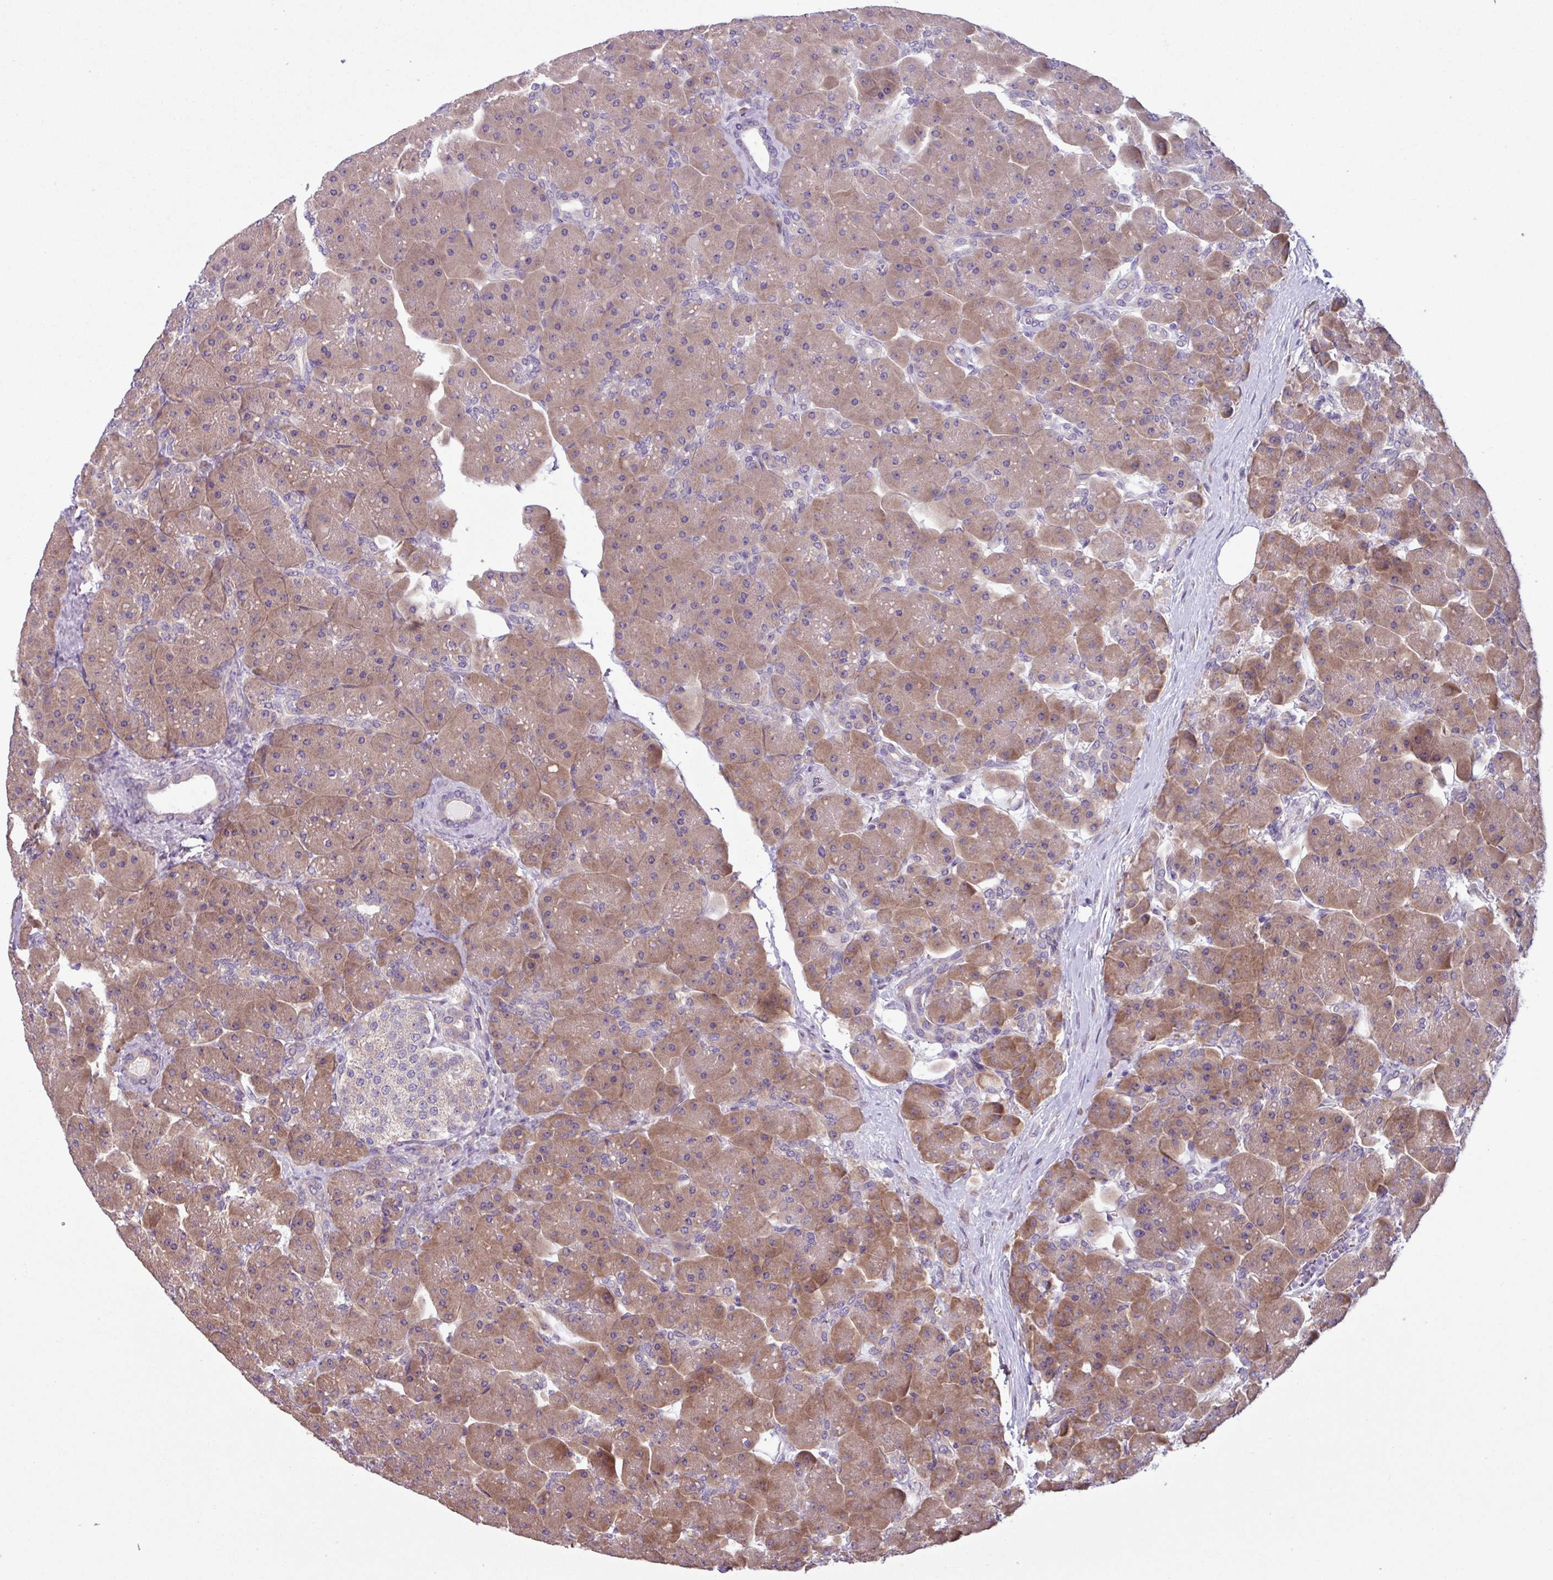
{"staining": {"intensity": "strong", "quantity": "25%-75%", "location": "cytoplasmic/membranous"}, "tissue": "pancreas", "cell_type": "Exocrine glandular cells", "image_type": "normal", "snomed": [{"axis": "morphology", "description": "Normal tissue, NOS"}, {"axis": "topography", "description": "Pancreas"}], "caption": "This is an image of immunohistochemistry staining of unremarkable pancreas, which shows strong staining in the cytoplasmic/membranous of exocrine glandular cells.", "gene": "C20orf27", "patient": {"sex": "male", "age": 66}}